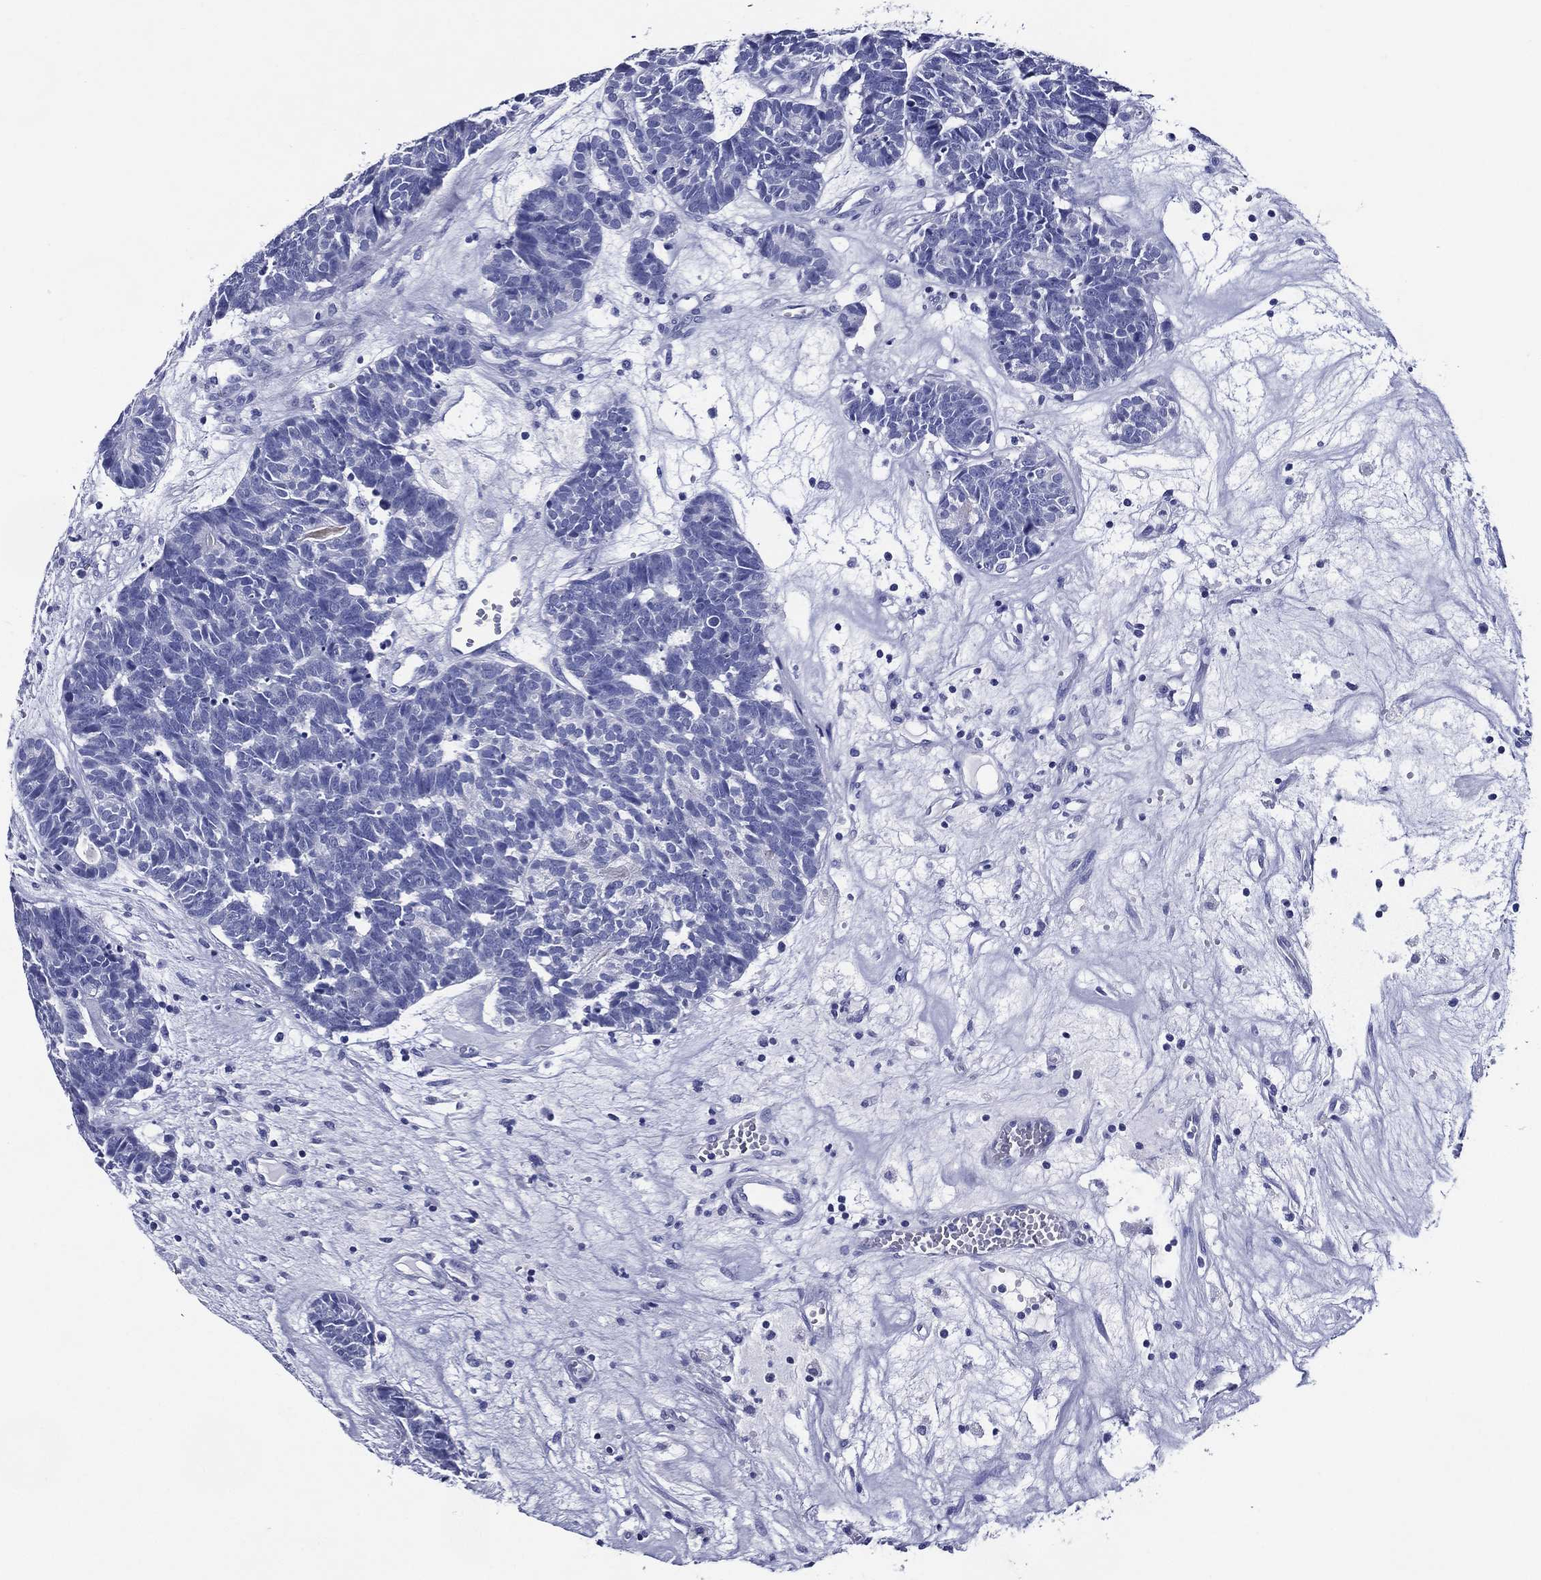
{"staining": {"intensity": "negative", "quantity": "none", "location": "none"}, "tissue": "head and neck cancer", "cell_type": "Tumor cells", "image_type": "cancer", "snomed": [{"axis": "morphology", "description": "Adenocarcinoma, NOS"}, {"axis": "topography", "description": "Head-Neck"}], "caption": "This image is of head and neck cancer stained with immunohistochemistry to label a protein in brown with the nuclei are counter-stained blue. There is no positivity in tumor cells. The staining is performed using DAB brown chromogen with nuclei counter-stained in using hematoxylin.", "gene": "ACE2", "patient": {"sex": "female", "age": 81}}